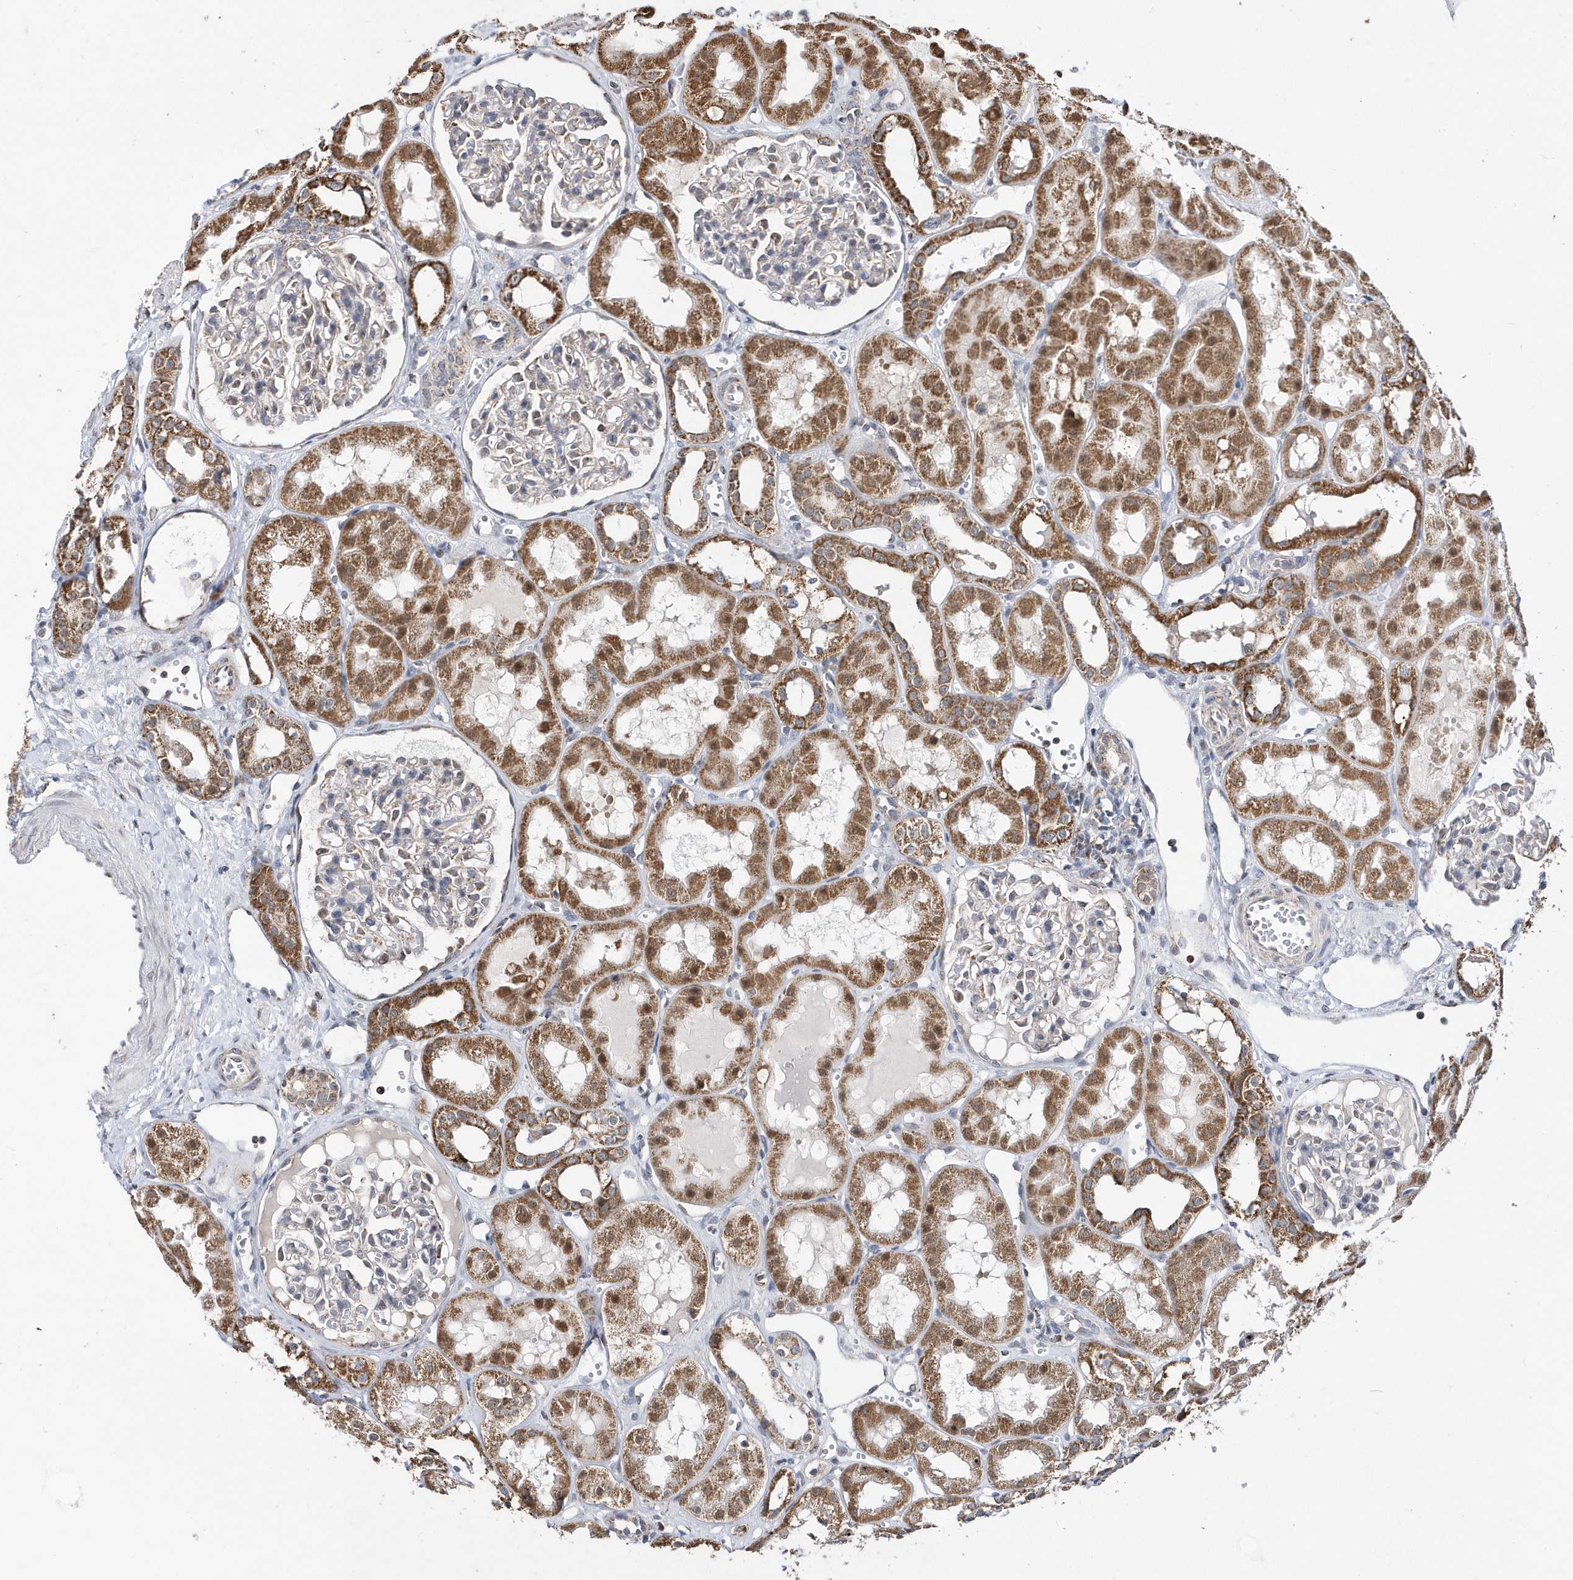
{"staining": {"intensity": "negative", "quantity": "none", "location": "none"}, "tissue": "kidney", "cell_type": "Cells in glomeruli", "image_type": "normal", "snomed": [{"axis": "morphology", "description": "Normal tissue, NOS"}, {"axis": "topography", "description": "Kidney"}], "caption": "DAB (3,3'-diaminobenzidine) immunohistochemical staining of benign human kidney shows no significant positivity in cells in glomeruli.", "gene": "SPATA5", "patient": {"sex": "male", "age": 16}}